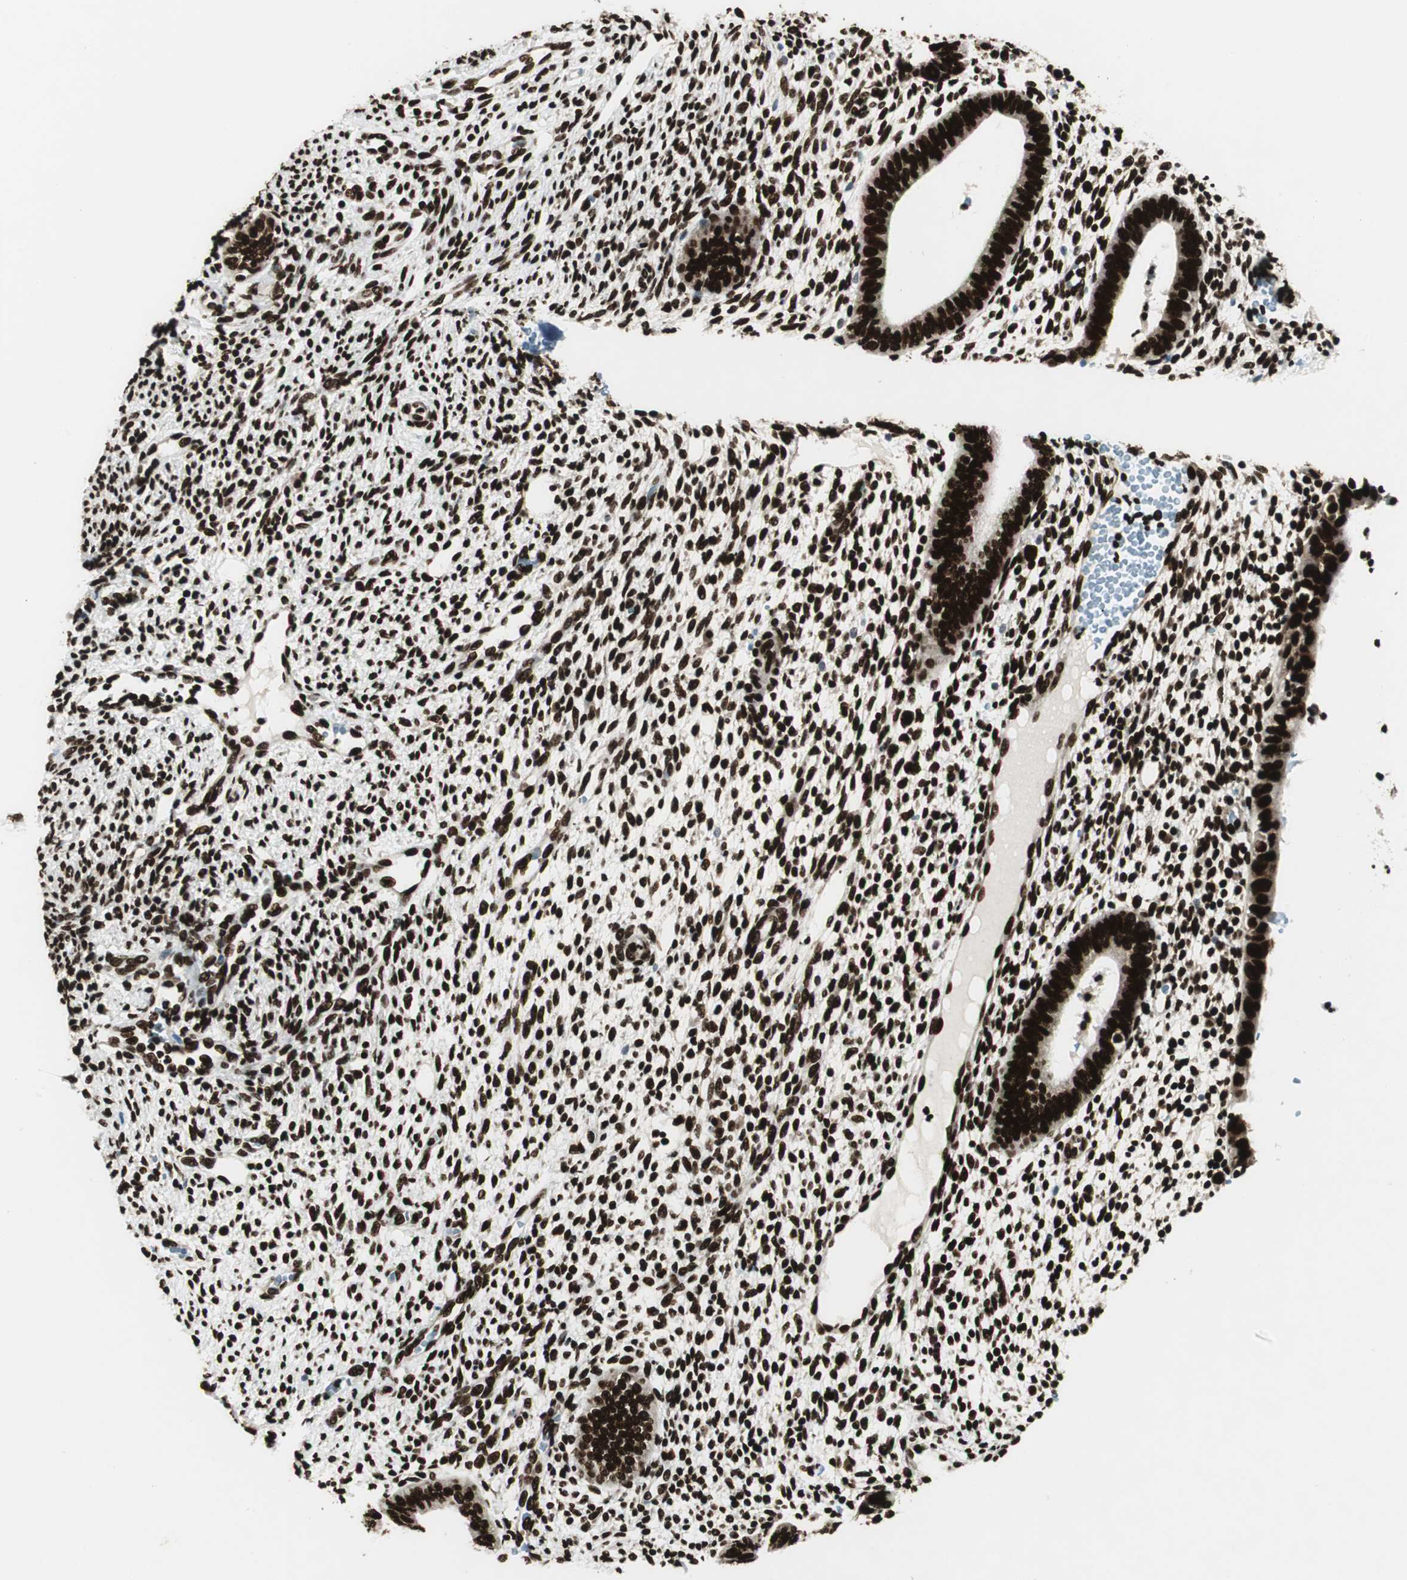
{"staining": {"intensity": "strong", "quantity": ">75%", "location": "nuclear"}, "tissue": "endometrium", "cell_type": "Cells in endometrial stroma", "image_type": "normal", "snomed": [{"axis": "morphology", "description": "Normal tissue, NOS"}, {"axis": "topography", "description": "Endometrium"}], "caption": "Strong nuclear protein positivity is seen in approximately >75% of cells in endometrial stroma in endometrium. The staining was performed using DAB, with brown indicating positive protein expression. Nuclei are stained blue with hematoxylin.", "gene": "EWSR1", "patient": {"sex": "female", "age": 35}}